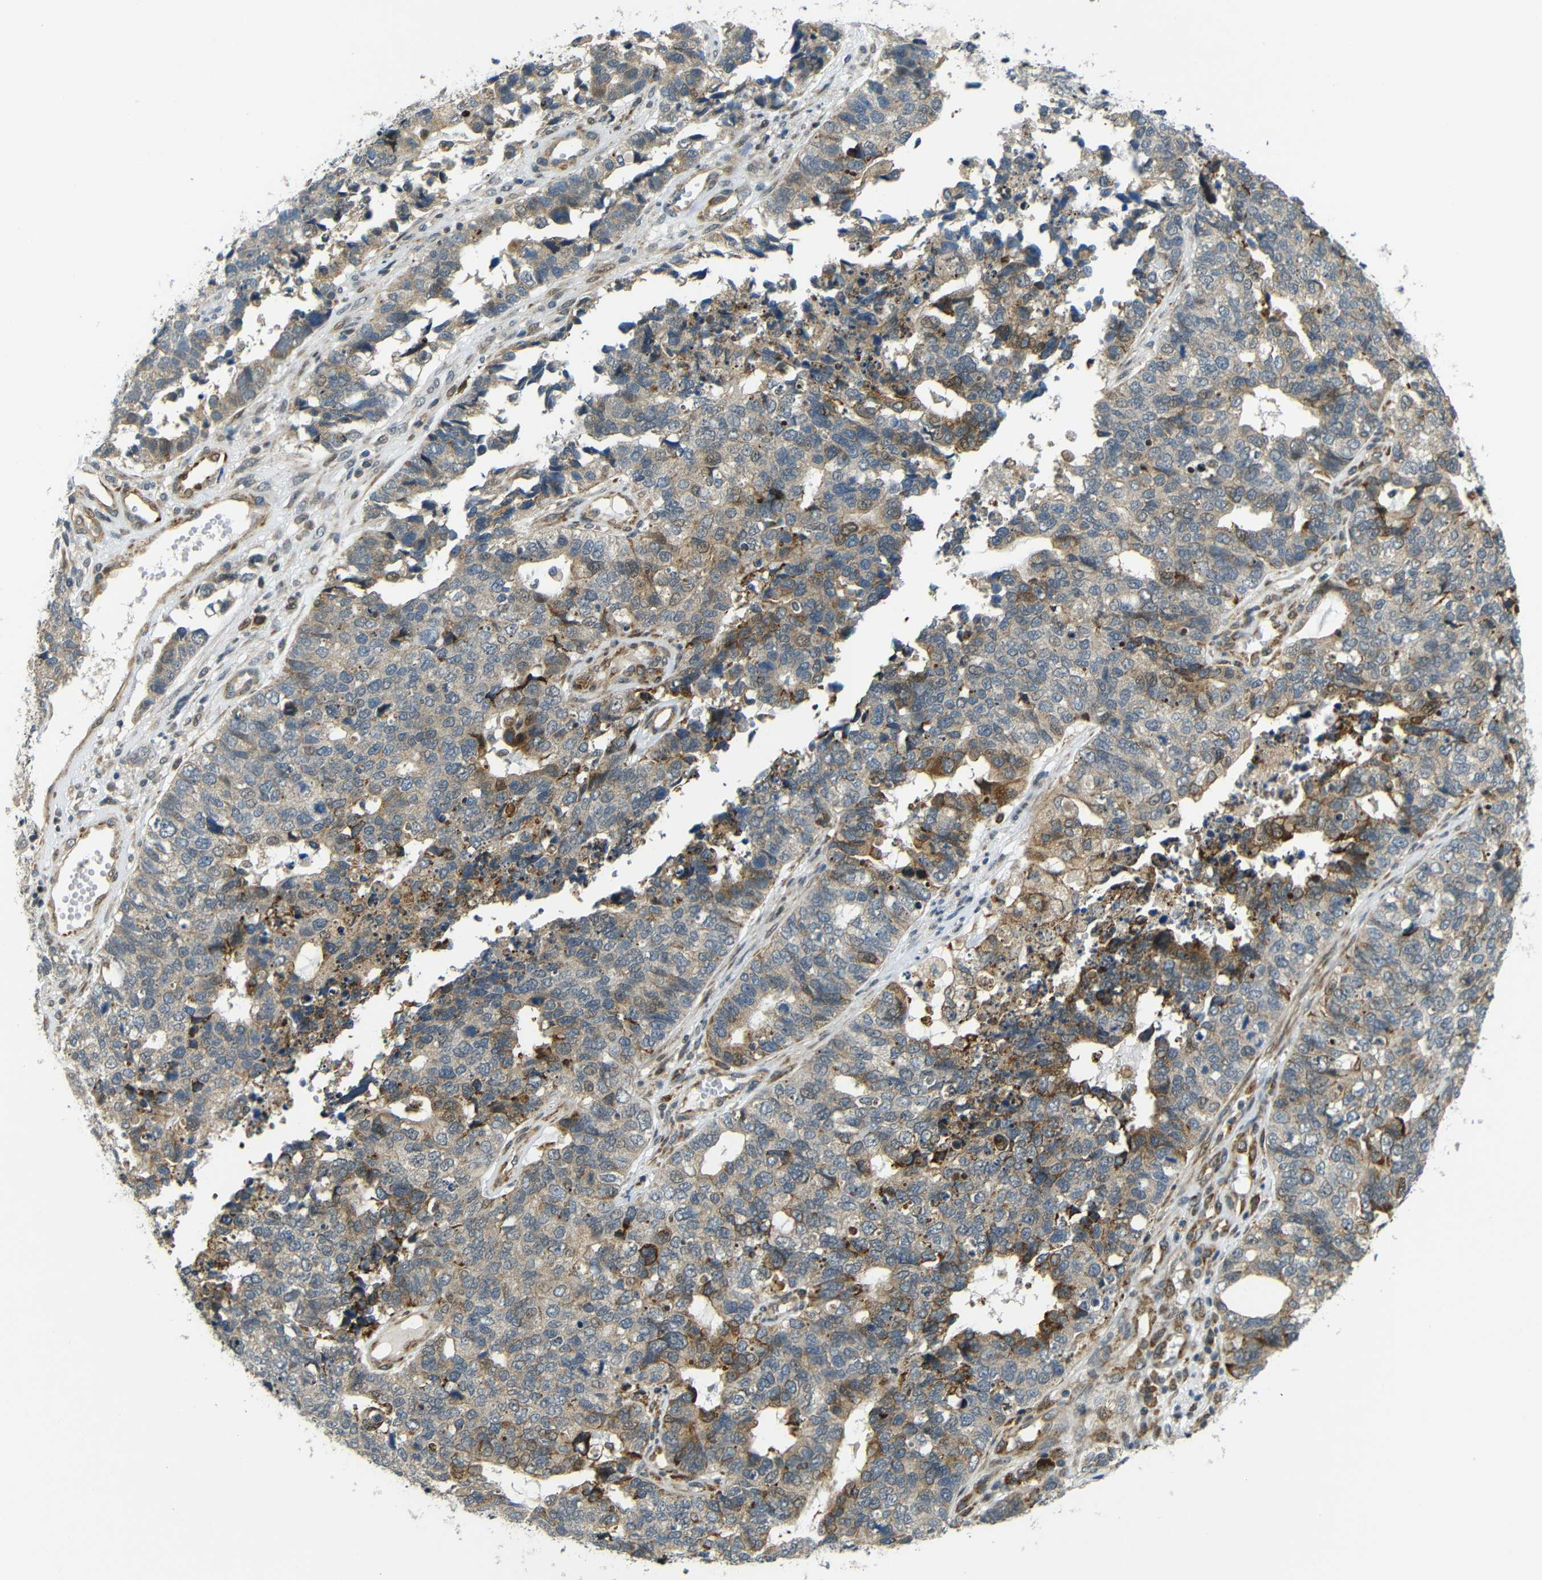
{"staining": {"intensity": "weak", "quantity": ">75%", "location": "cytoplasmic/membranous"}, "tissue": "cervical cancer", "cell_type": "Tumor cells", "image_type": "cancer", "snomed": [{"axis": "morphology", "description": "Squamous cell carcinoma, NOS"}, {"axis": "topography", "description": "Cervix"}], "caption": "A photomicrograph showing weak cytoplasmic/membranous staining in approximately >75% of tumor cells in squamous cell carcinoma (cervical), as visualized by brown immunohistochemical staining.", "gene": "SYDE1", "patient": {"sex": "female", "age": 63}}